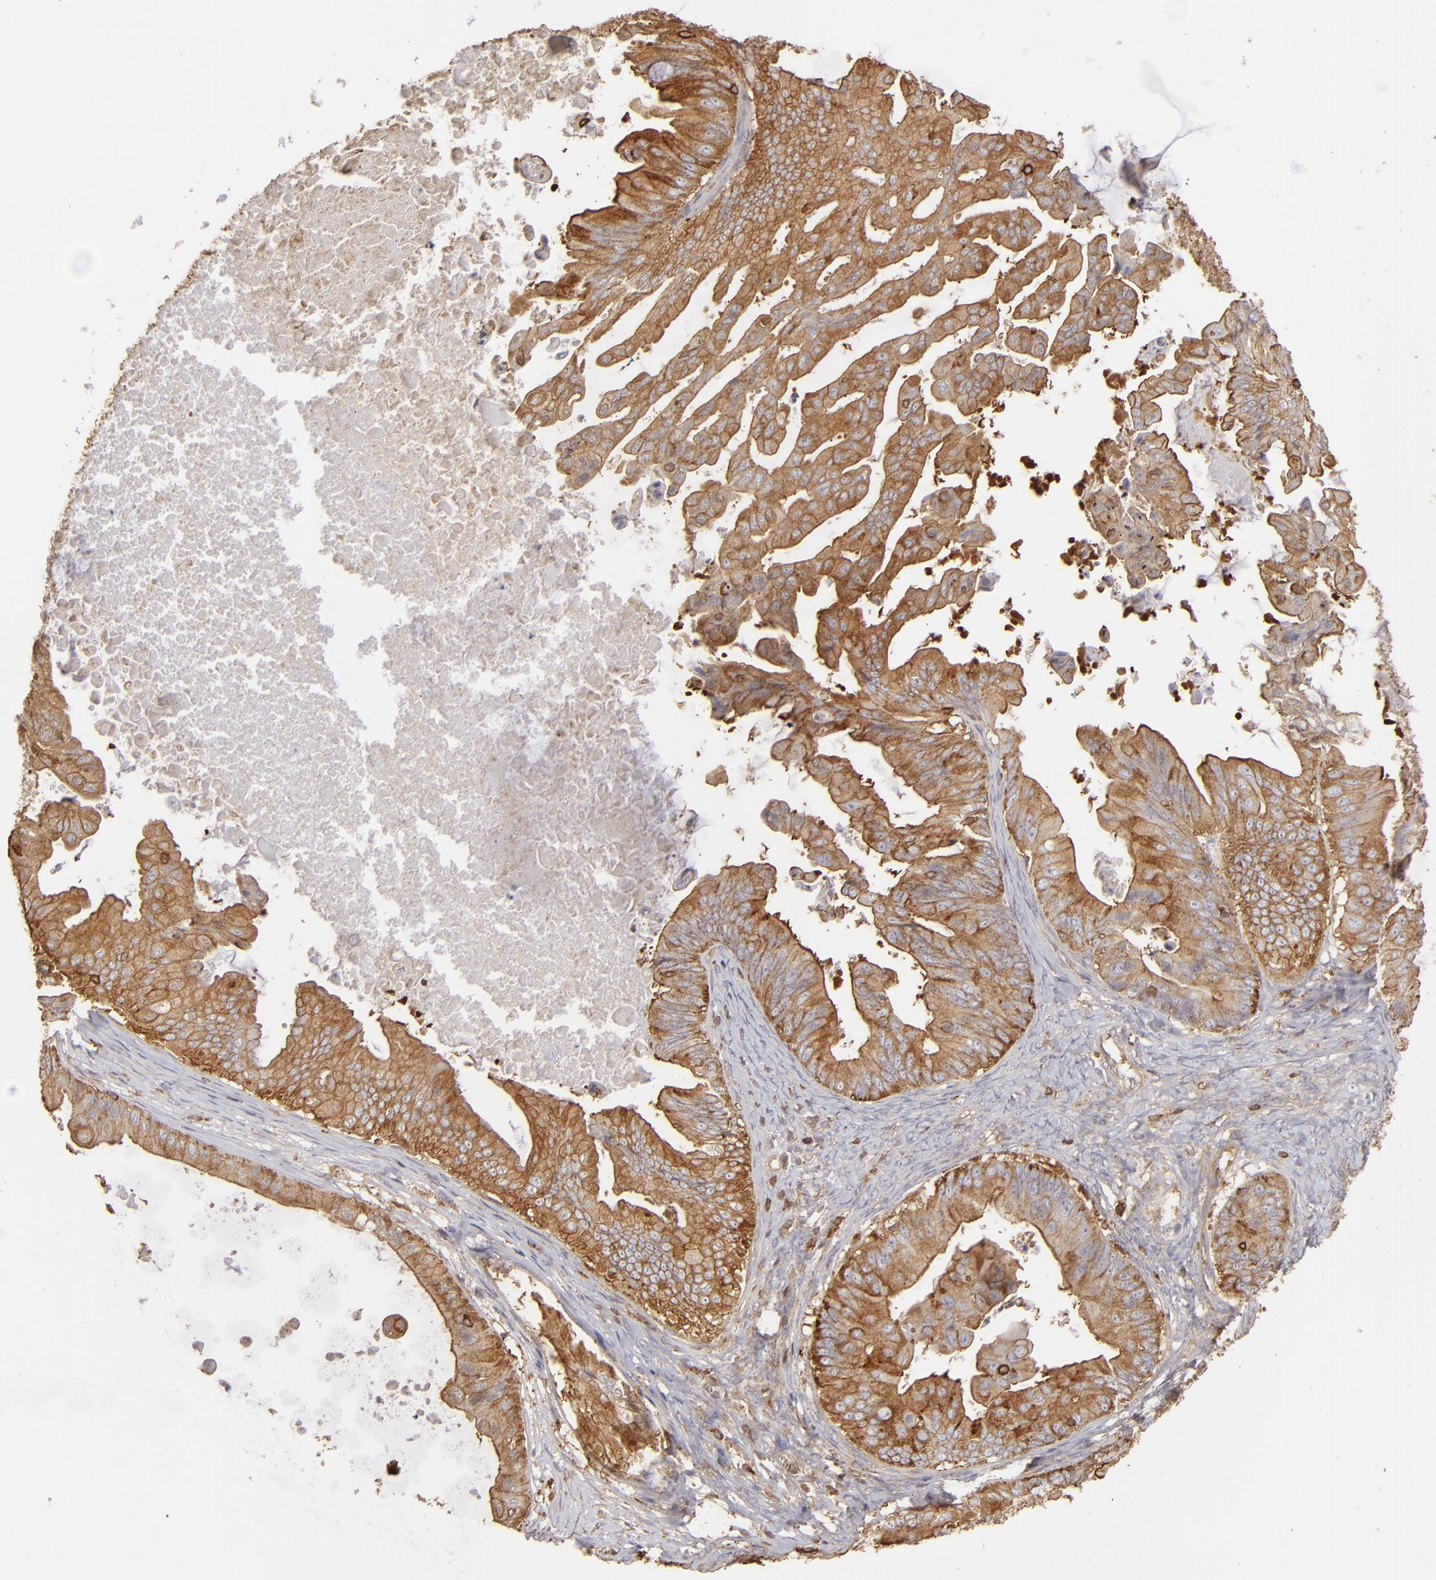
{"staining": {"intensity": "strong", "quantity": ">75%", "location": "cytoplasmic/membranous"}, "tissue": "ovarian cancer", "cell_type": "Tumor cells", "image_type": "cancer", "snomed": [{"axis": "morphology", "description": "Cystadenocarcinoma, mucinous, NOS"}, {"axis": "topography", "description": "Ovary"}], "caption": "Immunohistochemical staining of ovarian mucinous cystadenocarcinoma shows strong cytoplasmic/membranous protein staining in approximately >75% of tumor cells.", "gene": "ACTB", "patient": {"sex": "female", "age": 37}}